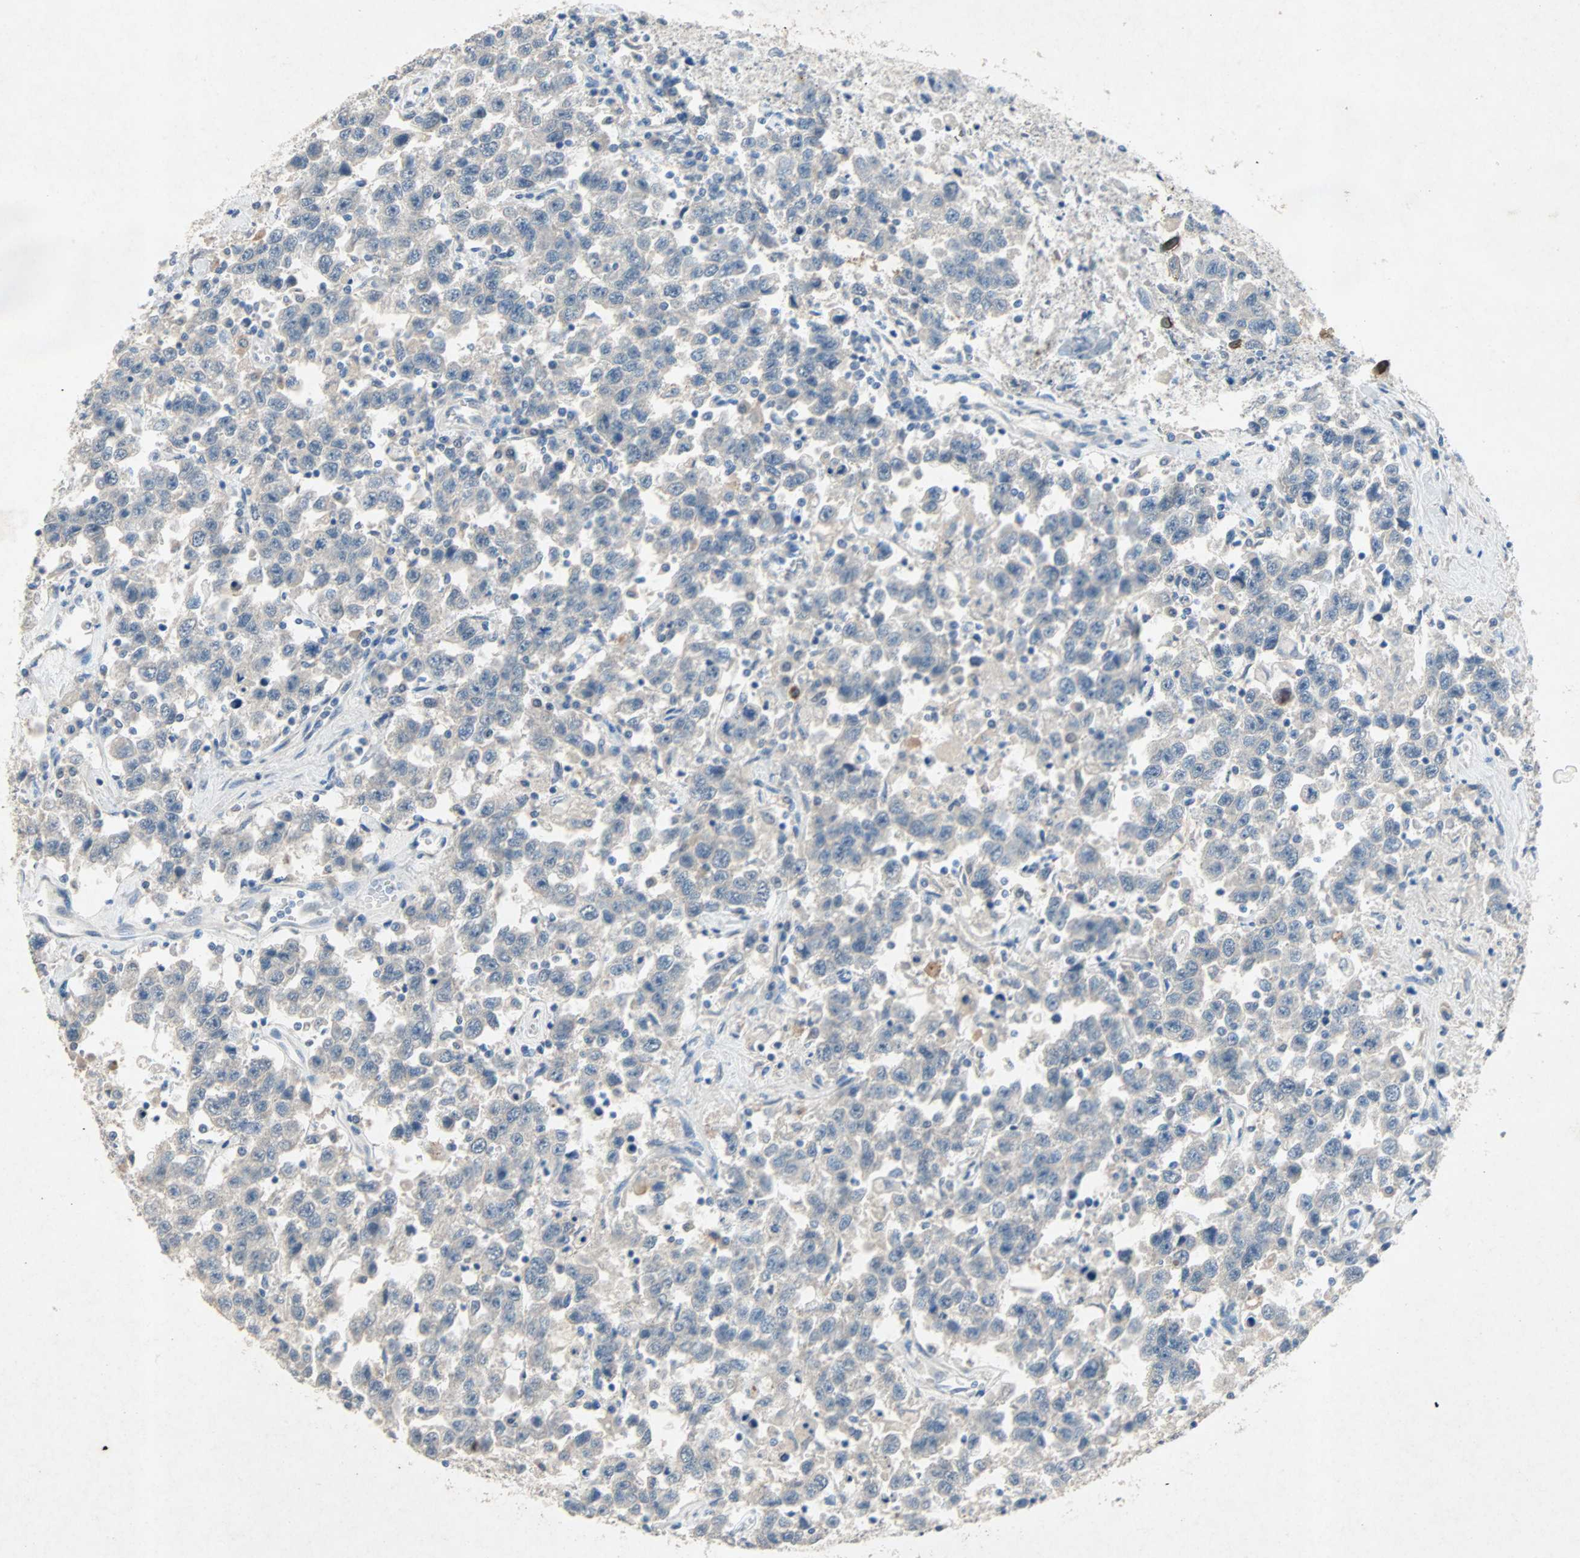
{"staining": {"intensity": "negative", "quantity": "none", "location": "none"}, "tissue": "testis cancer", "cell_type": "Tumor cells", "image_type": "cancer", "snomed": [{"axis": "morphology", "description": "Seminoma, NOS"}, {"axis": "topography", "description": "Testis"}], "caption": "High magnification brightfield microscopy of seminoma (testis) stained with DAB (3,3'-diaminobenzidine) (brown) and counterstained with hematoxylin (blue): tumor cells show no significant staining. (Brightfield microscopy of DAB immunohistochemistry (IHC) at high magnification).", "gene": "PCDHB2", "patient": {"sex": "male", "age": 41}}